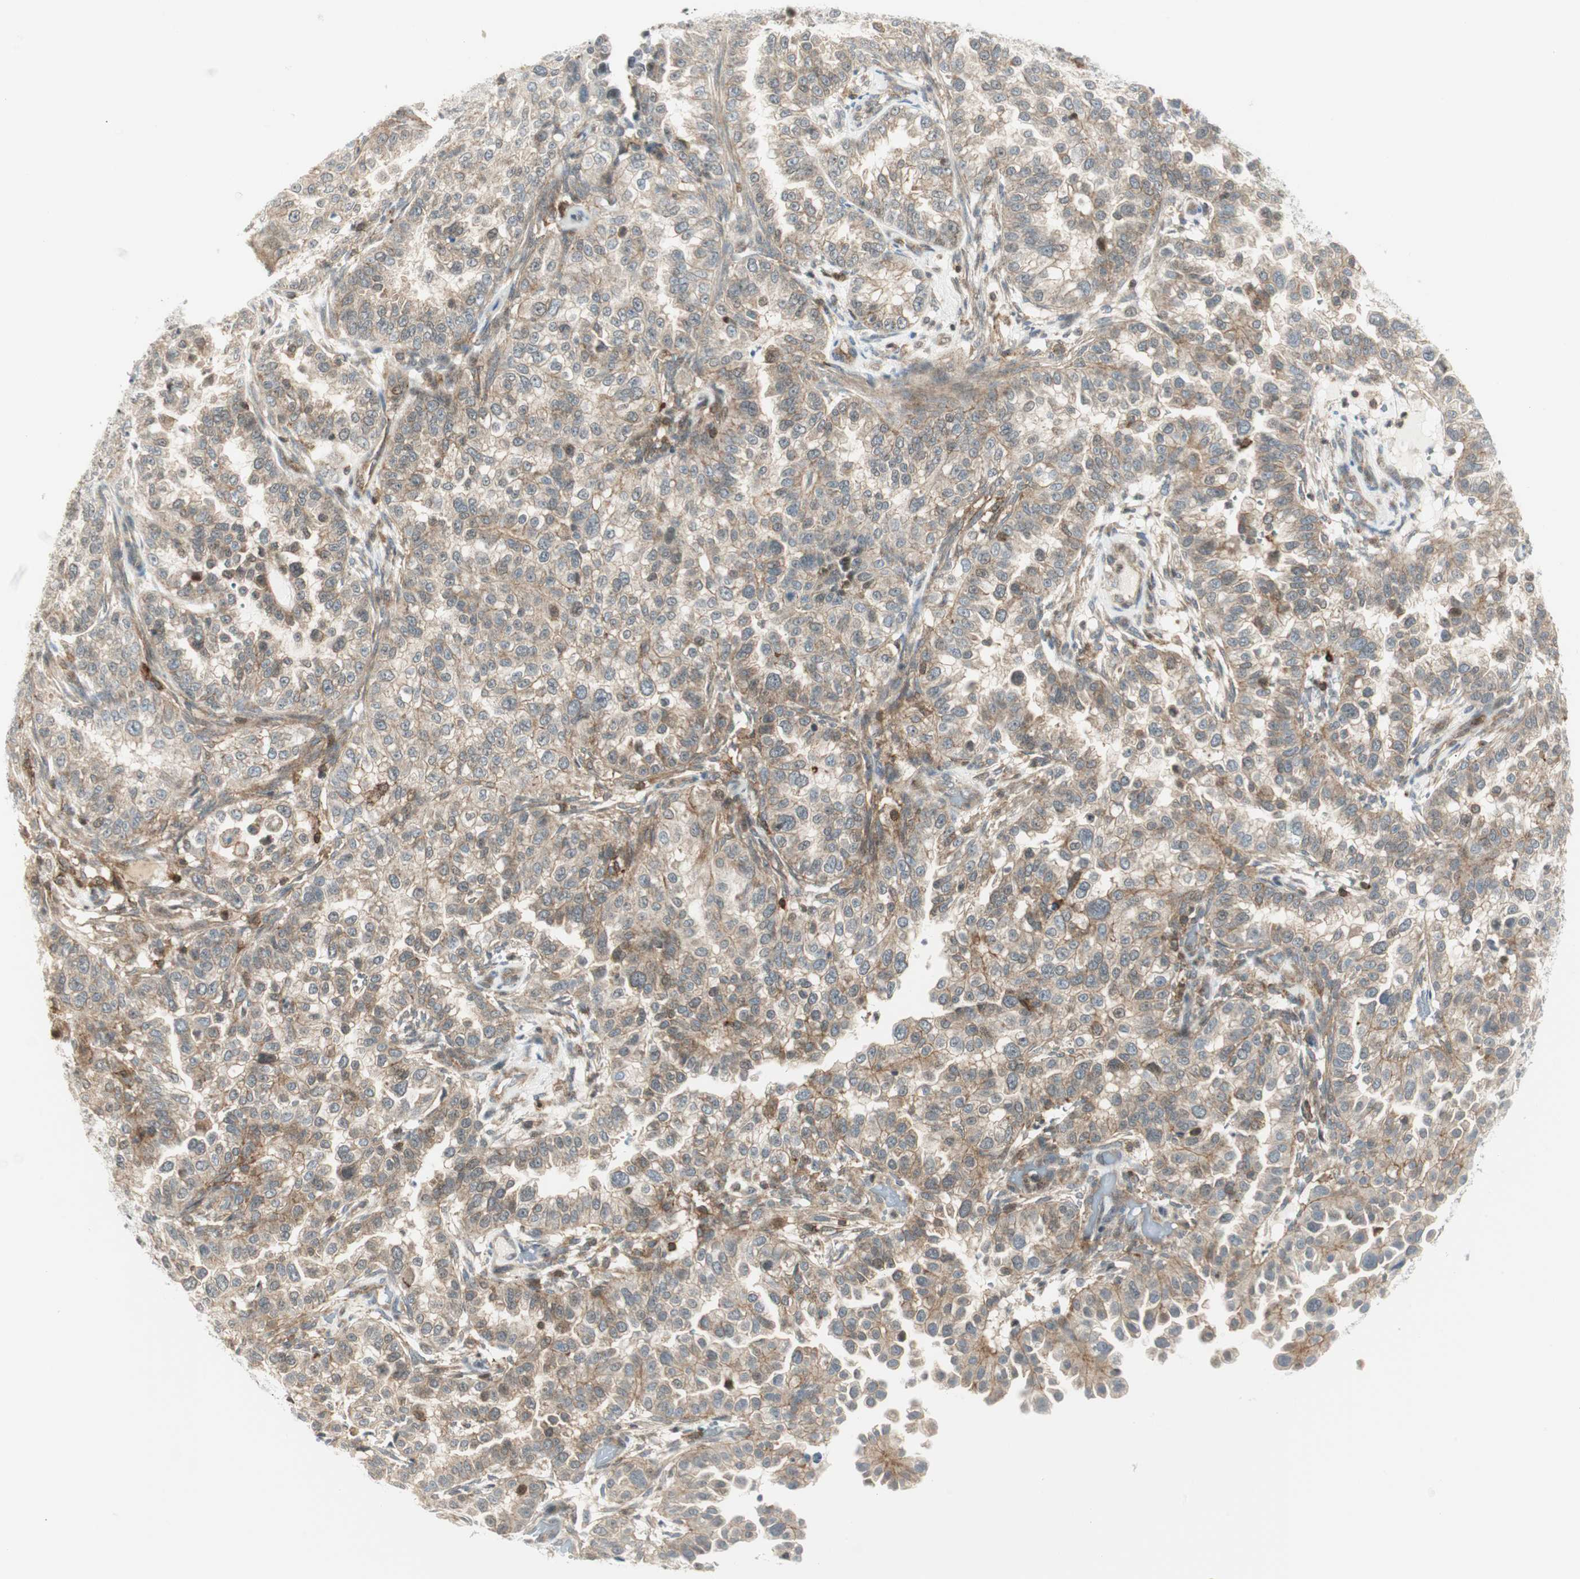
{"staining": {"intensity": "weak", "quantity": "25%-75%", "location": "cytoplasmic/membranous"}, "tissue": "endometrial cancer", "cell_type": "Tumor cells", "image_type": "cancer", "snomed": [{"axis": "morphology", "description": "Adenocarcinoma, NOS"}, {"axis": "topography", "description": "Endometrium"}], "caption": "Immunohistochemistry micrograph of neoplastic tissue: human adenocarcinoma (endometrial) stained using immunohistochemistry demonstrates low levels of weak protein expression localized specifically in the cytoplasmic/membranous of tumor cells, appearing as a cytoplasmic/membranous brown color.", "gene": "PPP1CA", "patient": {"sex": "female", "age": 85}}